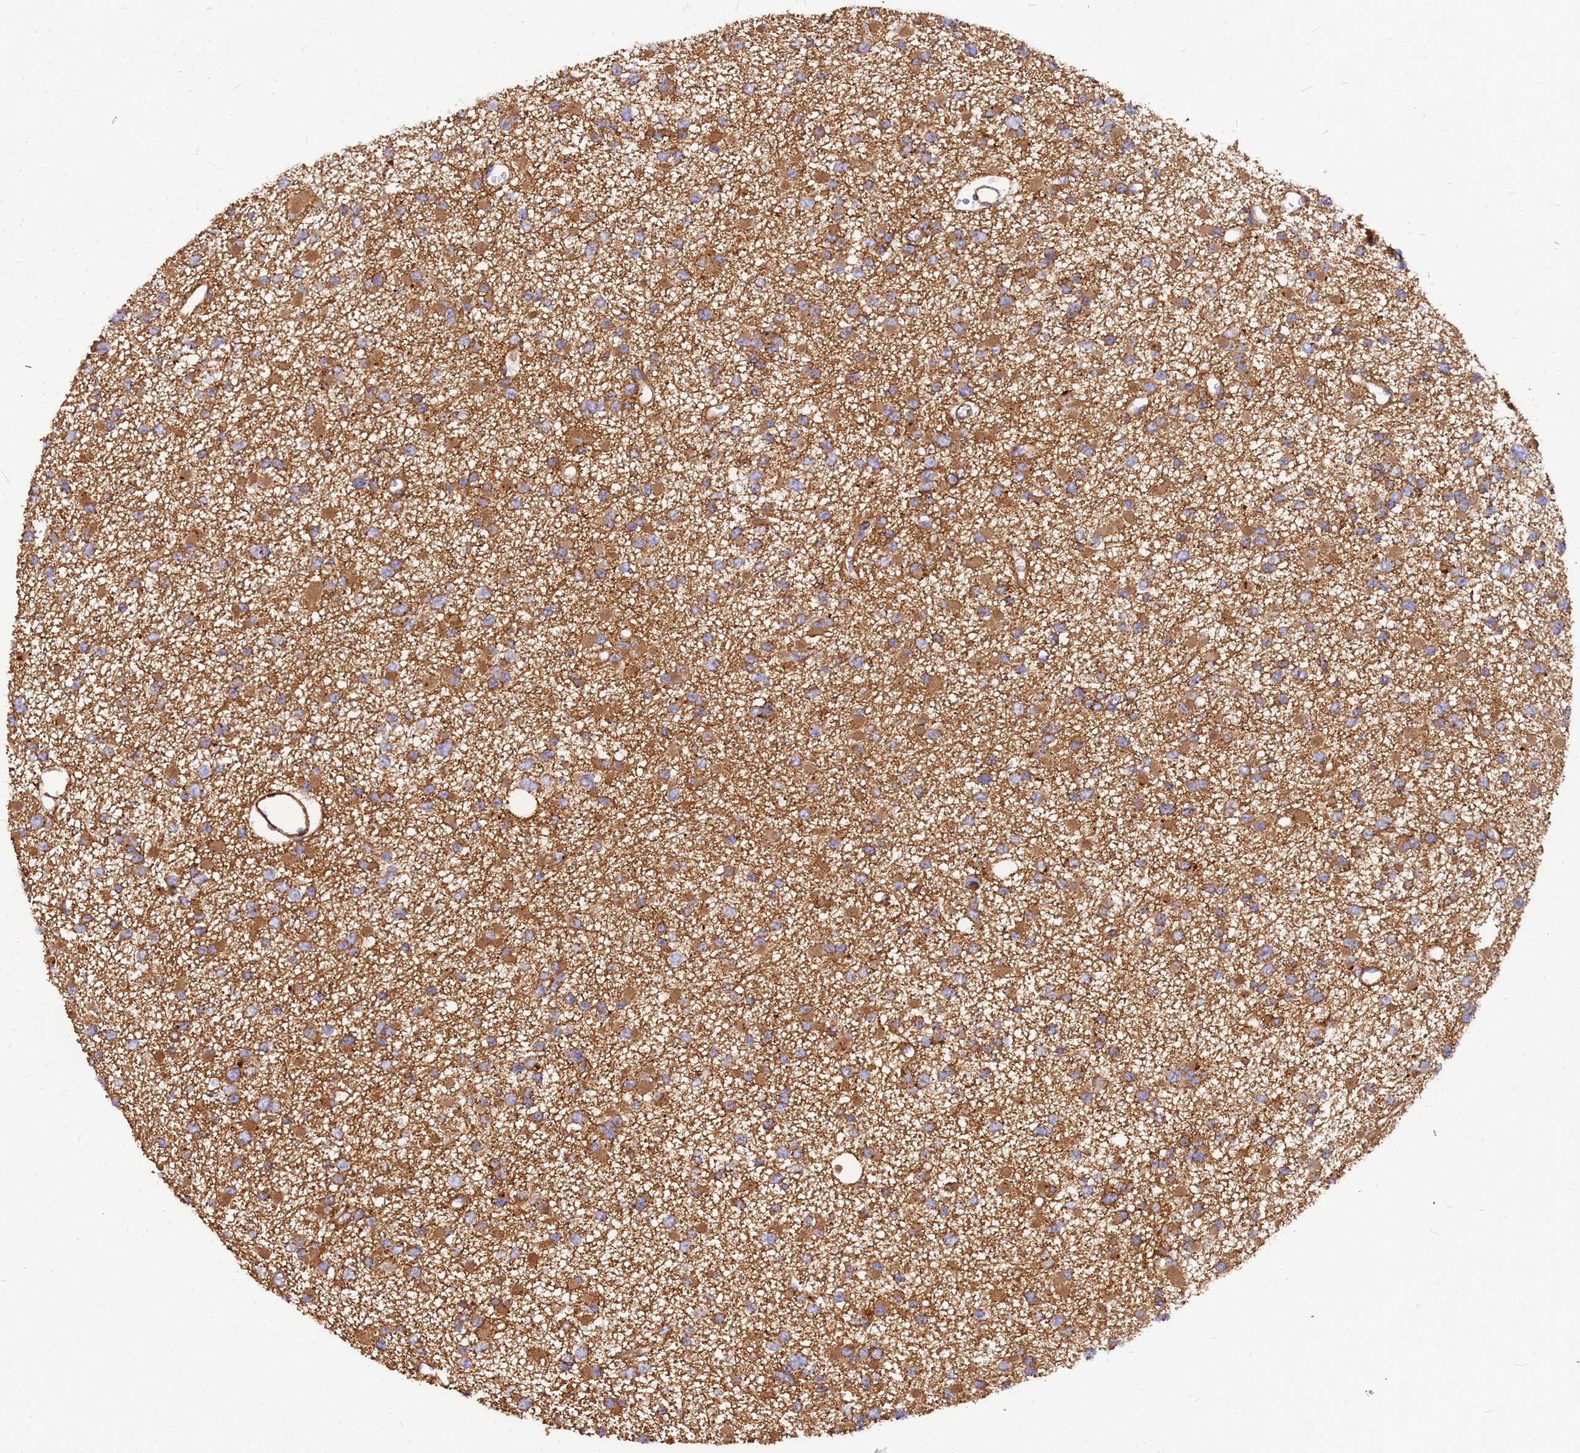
{"staining": {"intensity": "moderate", "quantity": ">75%", "location": "cytoplasmic/membranous"}, "tissue": "glioma", "cell_type": "Tumor cells", "image_type": "cancer", "snomed": [{"axis": "morphology", "description": "Glioma, malignant, Low grade"}, {"axis": "topography", "description": "Brain"}], "caption": "A brown stain labels moderate cytoplasmic/membranous positivity of a protein in human malignant glioma (low-grade) tumor cells. The protein of interest is shown in brown color, while the nuclei are stained blue.", "gene": "C2CD5", "patient": {"sex": "female", "age": 22}}